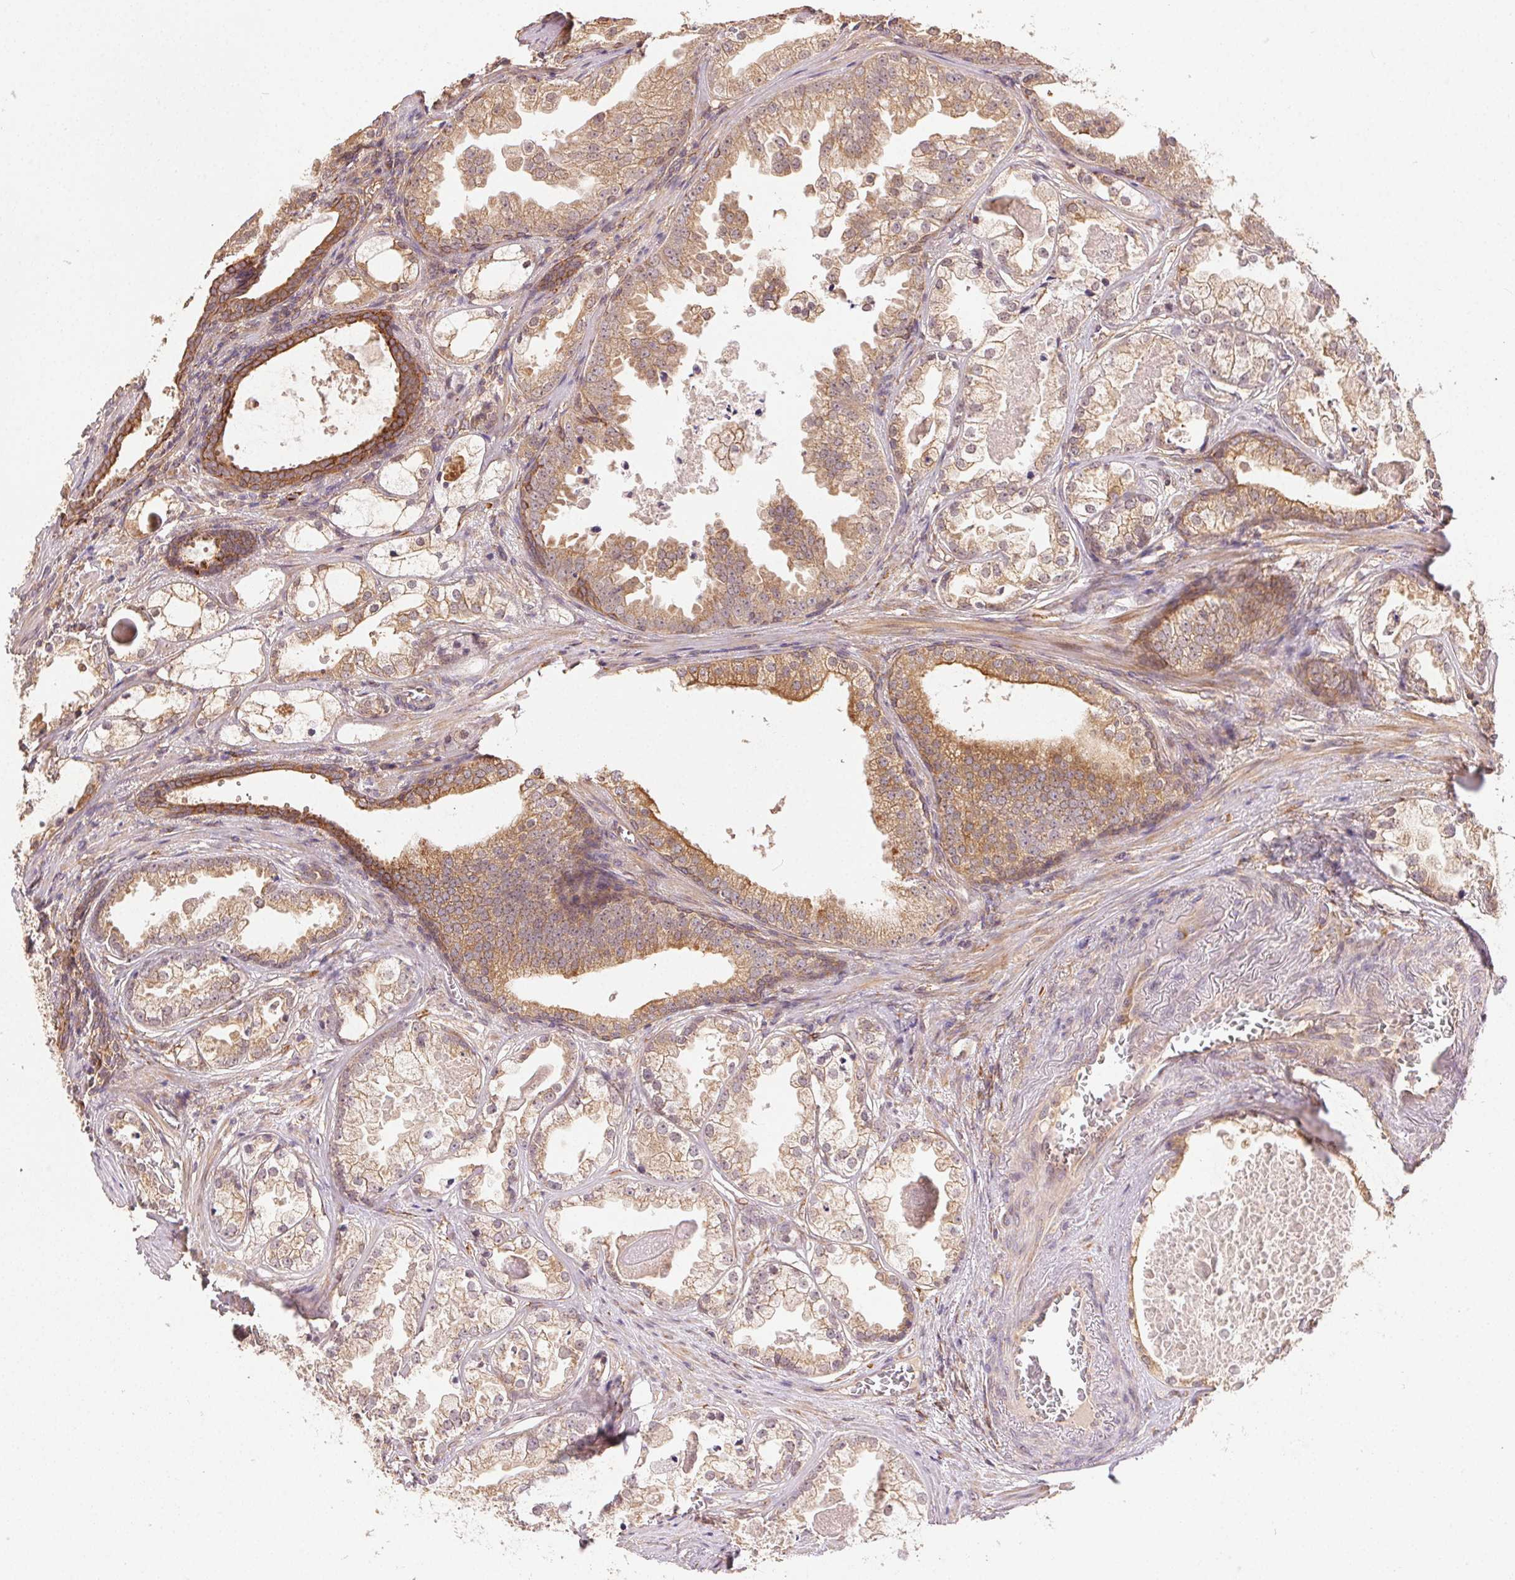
{"staining": {"intensity": "moderate", "quantity": ">75%", "location": "cytoplasmic/membranous"}, "tissue": "prostate cancer", "cell_type": "Tumor cells", "image_type": "cancer", "snomed": [{"axis": "morphology", "description": "Adenocarcinoma, Low grade"}, {"axis": "topography", "description": "Prostate"}], "caption": "A high-resolution photomicrograph shows immunohistochemistry staining of prostate cancer (low-grade adenocarcinoma), which reveals moderate cytoplasmic/membranous expression in about >75% of tumor cells.", "gene": "KLHL15", "patient": {"sex": "male", "age": 65}}